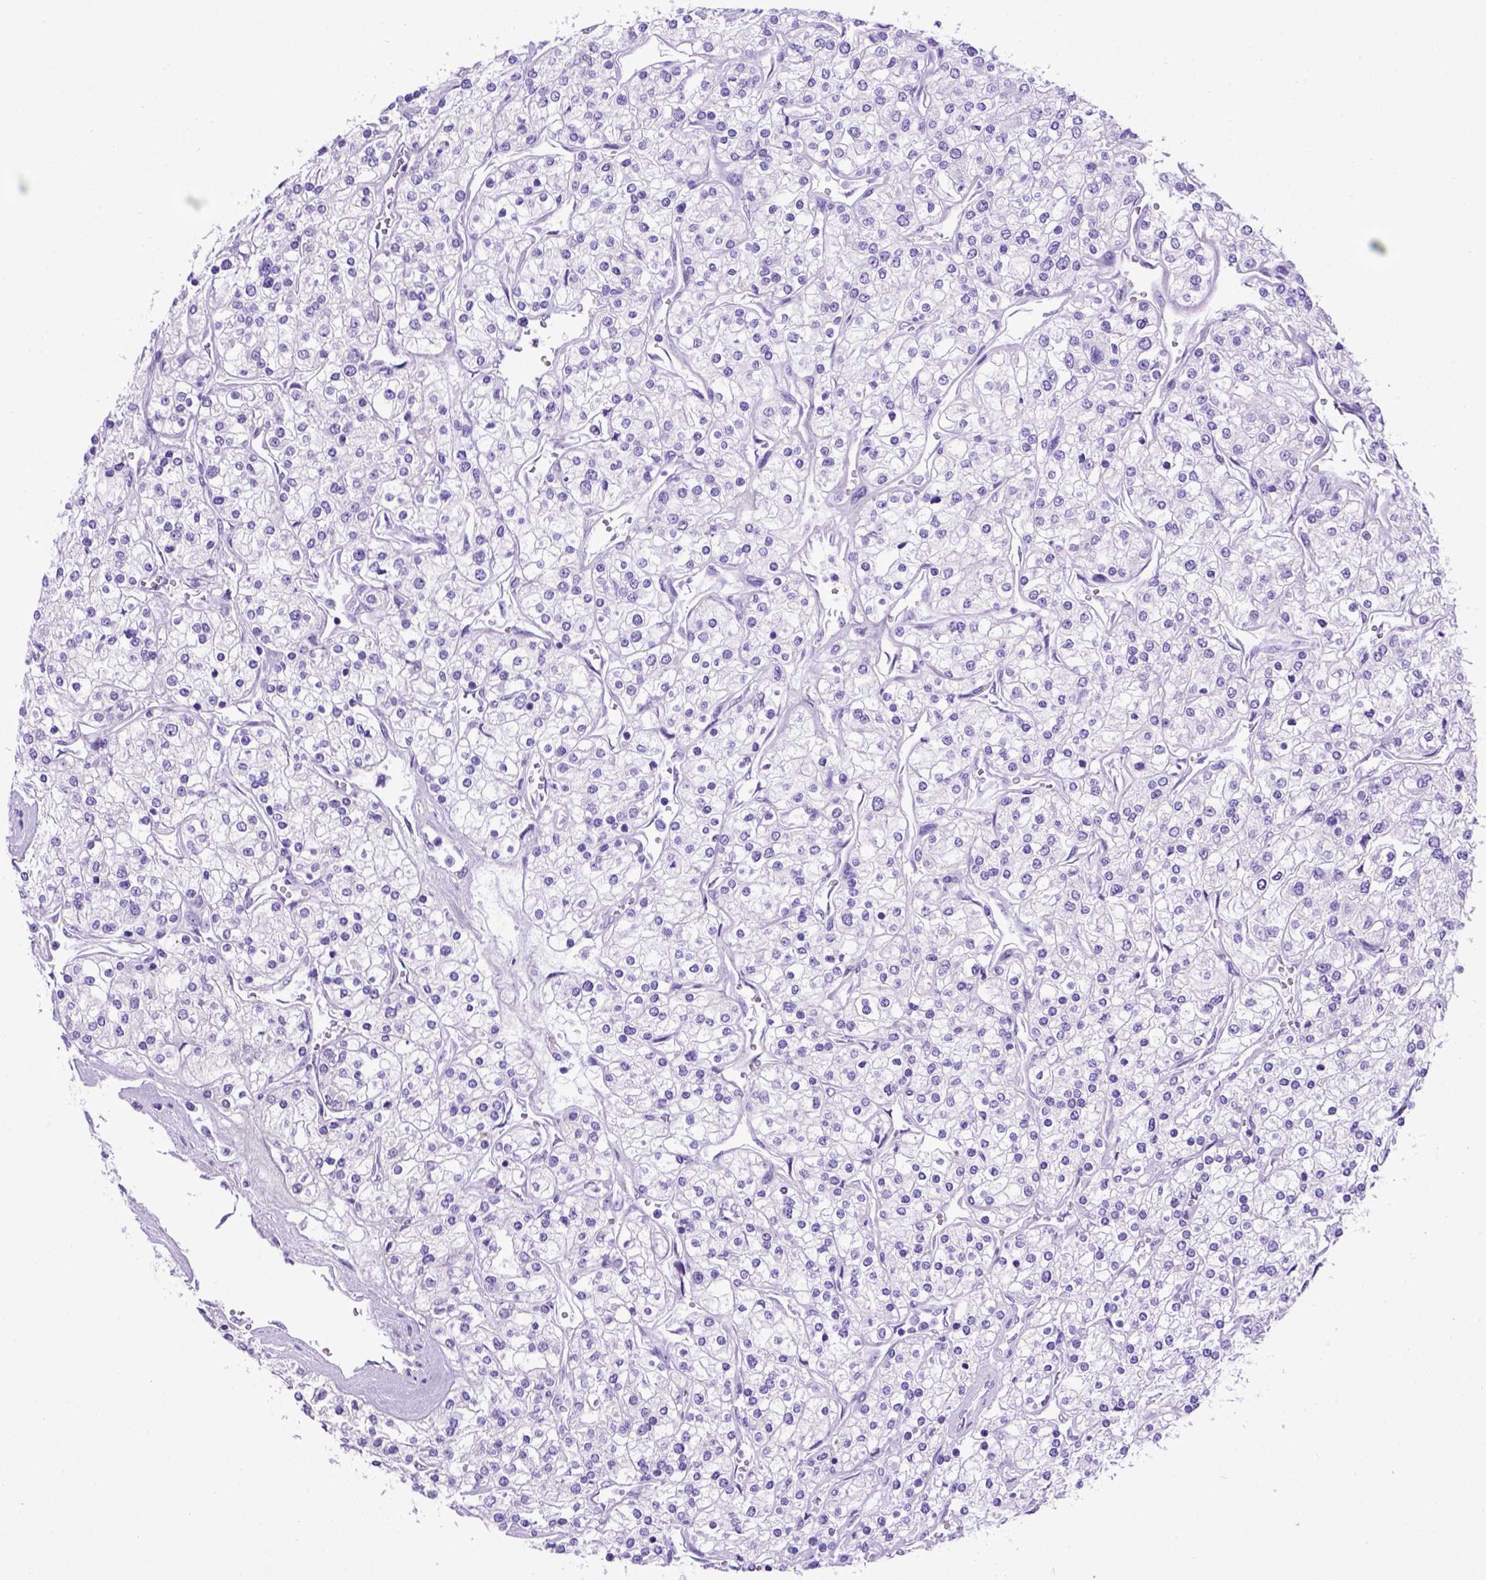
{"staining": {"intensity": "negative", "quantity": "none", "location": "none"}, "tissue": "renal cancer", "cell_type": "Tumor cells", "image_type": "cancer", "snomed": [{"axis": "morphology", "description": "Adenocarcinoma, NOS"}, {"axis": "topography", "description": "Kidney"}], "caption": "This is an immunohistochemistry (IHC) histopathology image of adenocarcinoma (renal). There is no expression in tumor cells.", "gene": "ADAM12", "patient": {"sex": "male", "age": 80}}